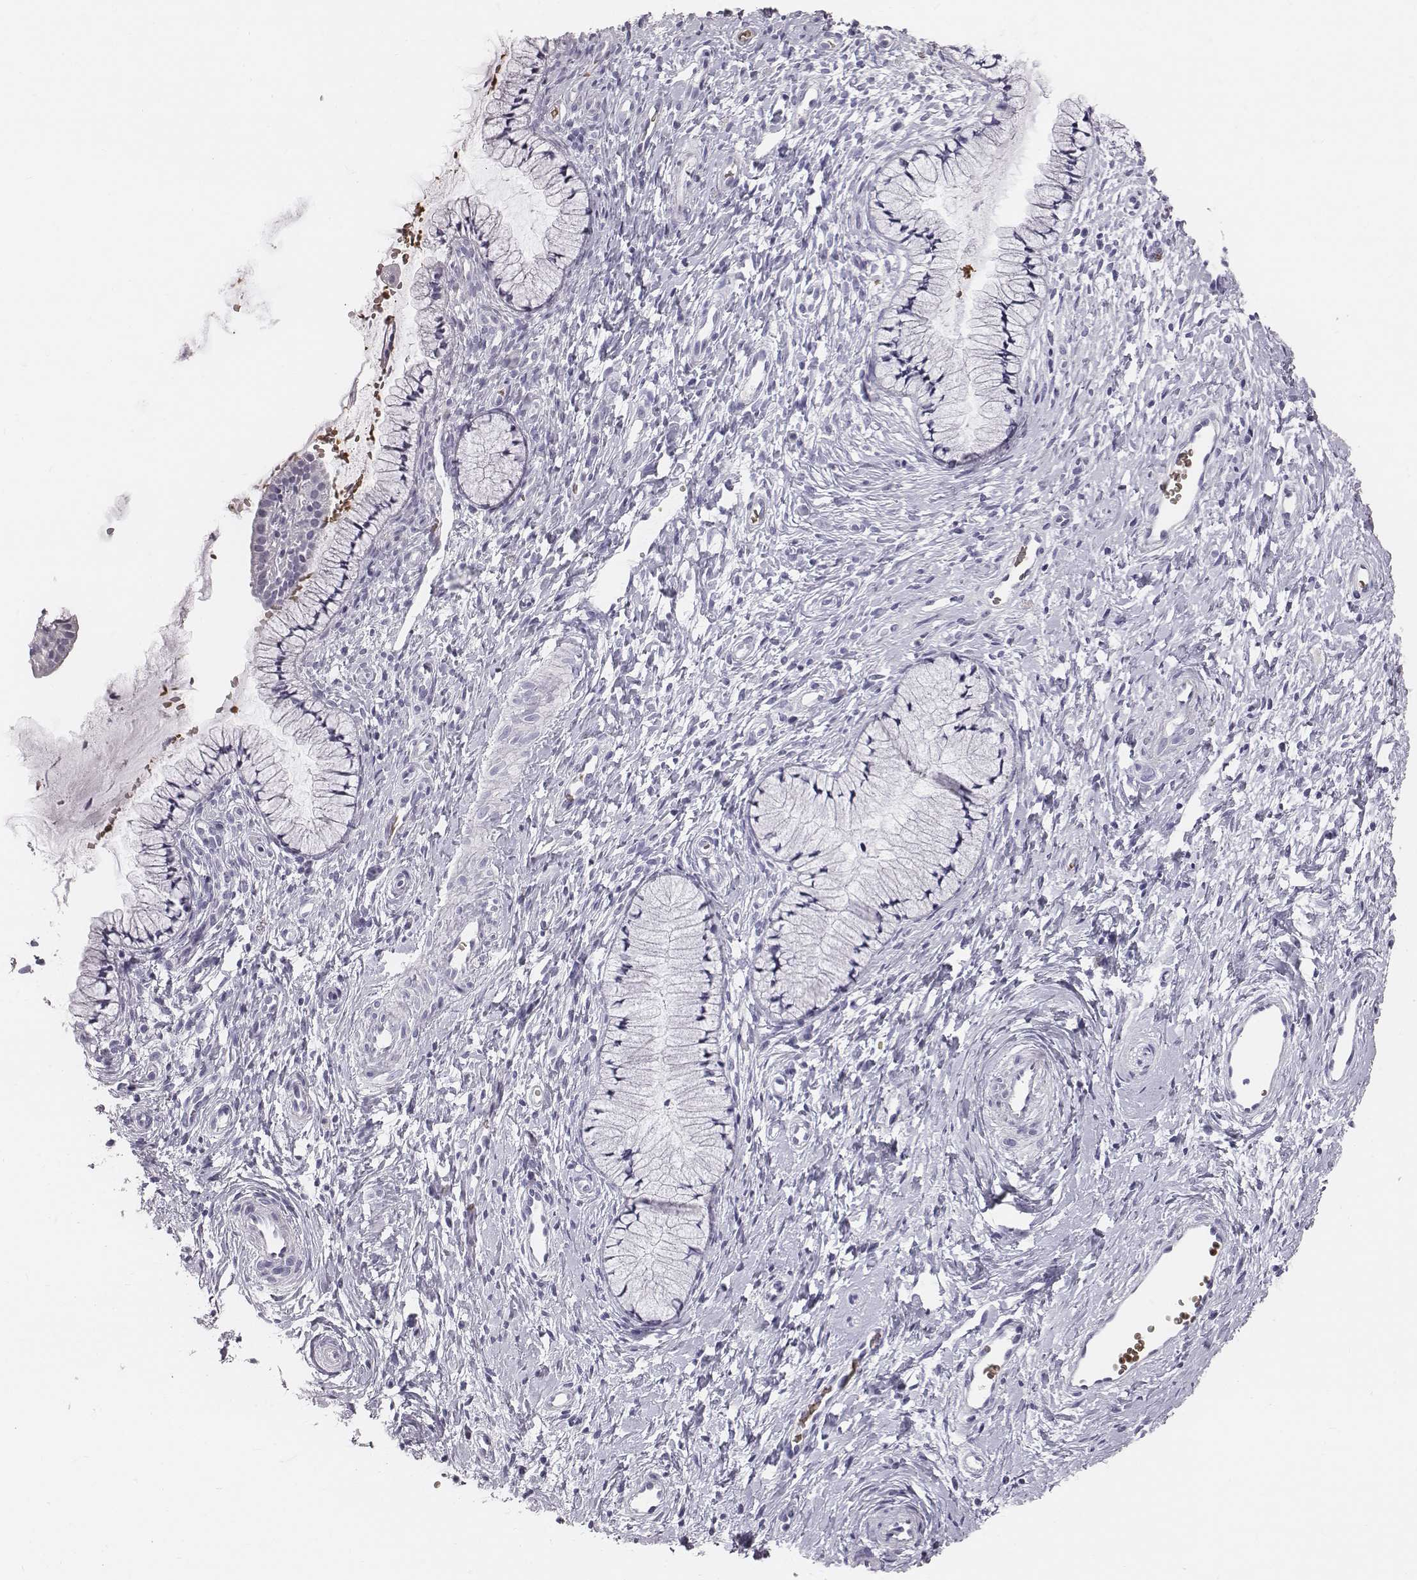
{"staining": {"intensity": "negative", "quantity": "none", "location": "none"}, "tissue": "cervix", "cell_type": "Glandular cells", "image_type": "normal", "snomed": [{"axis": "morphology", "description": "Normal tissue, NOS"}, {"axis": "topography", "description": "Cervix"}], "caption": "A photomicrograph of cervix stained for a protein reveals no brown staining in glandular cells. The staining was performed using DAB (3,3'-diaminobenzidine) to visualize the protein expression in brown, while the nuclei were stained in blue with hematoxylin (Magnification: 20x).", "gene": "HBZ", "patient": {"sex": "female", "age": 36}}